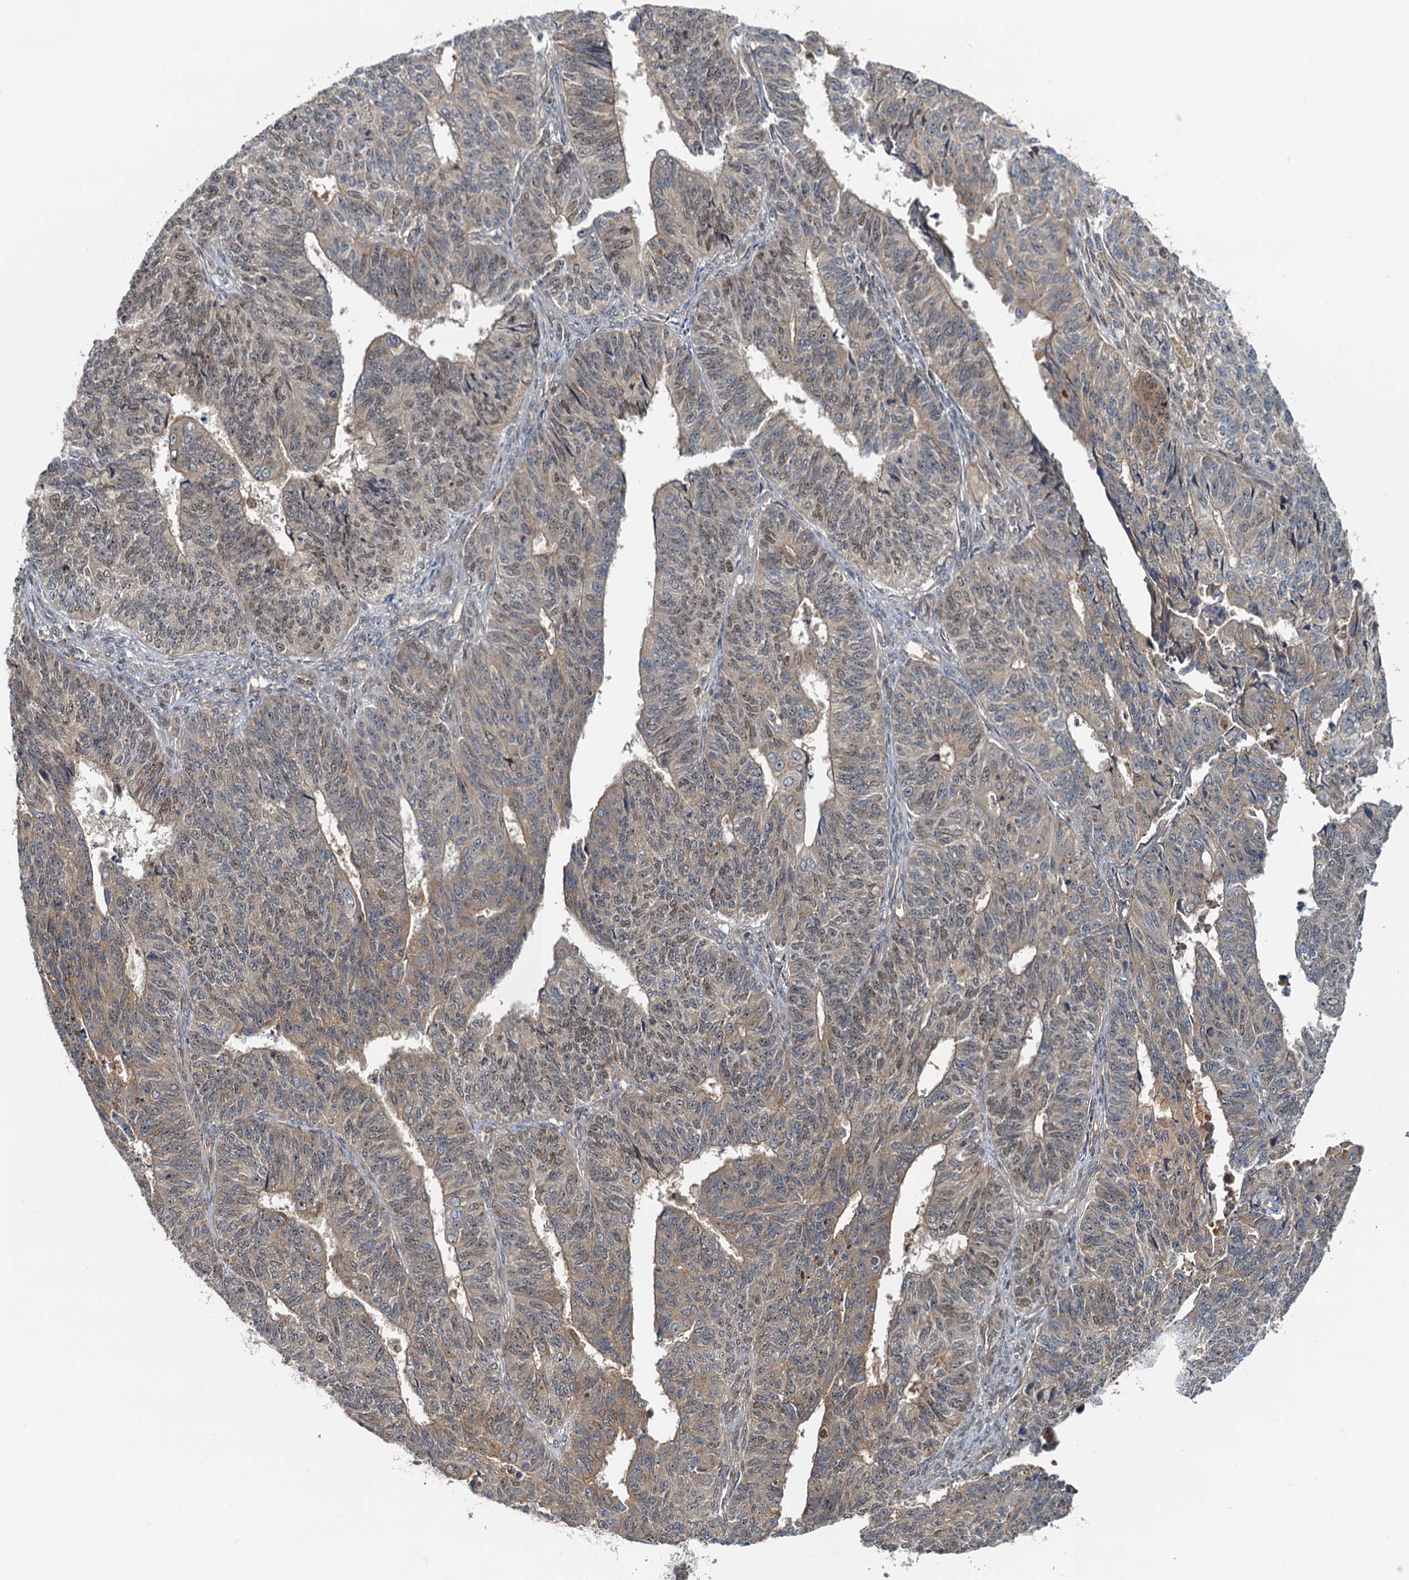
{"staining": {"intensity": "weak", "quantity": "25%-75%", "location": "cytoplasmic/membranous,nuclear"}, "tissue": "endometrial cancer", "cell_type": "Tumor cells", "image_type": "cancer", "snomed": [{"axis": "morphology", "description": "Adenocarcinoma, NOS"}, {"axis": "topography", "description": "Endometrium"}], "caption": "Approximately 25%-75% of tumor cells in human endometrial adenocarcinoma show weak cytoplasmic/membranous and nuclear protein staining as visualized by brown immunohistochemical staining.", "gene": "TOLLIP", "patient": {"sex": "female", "age": 32}}